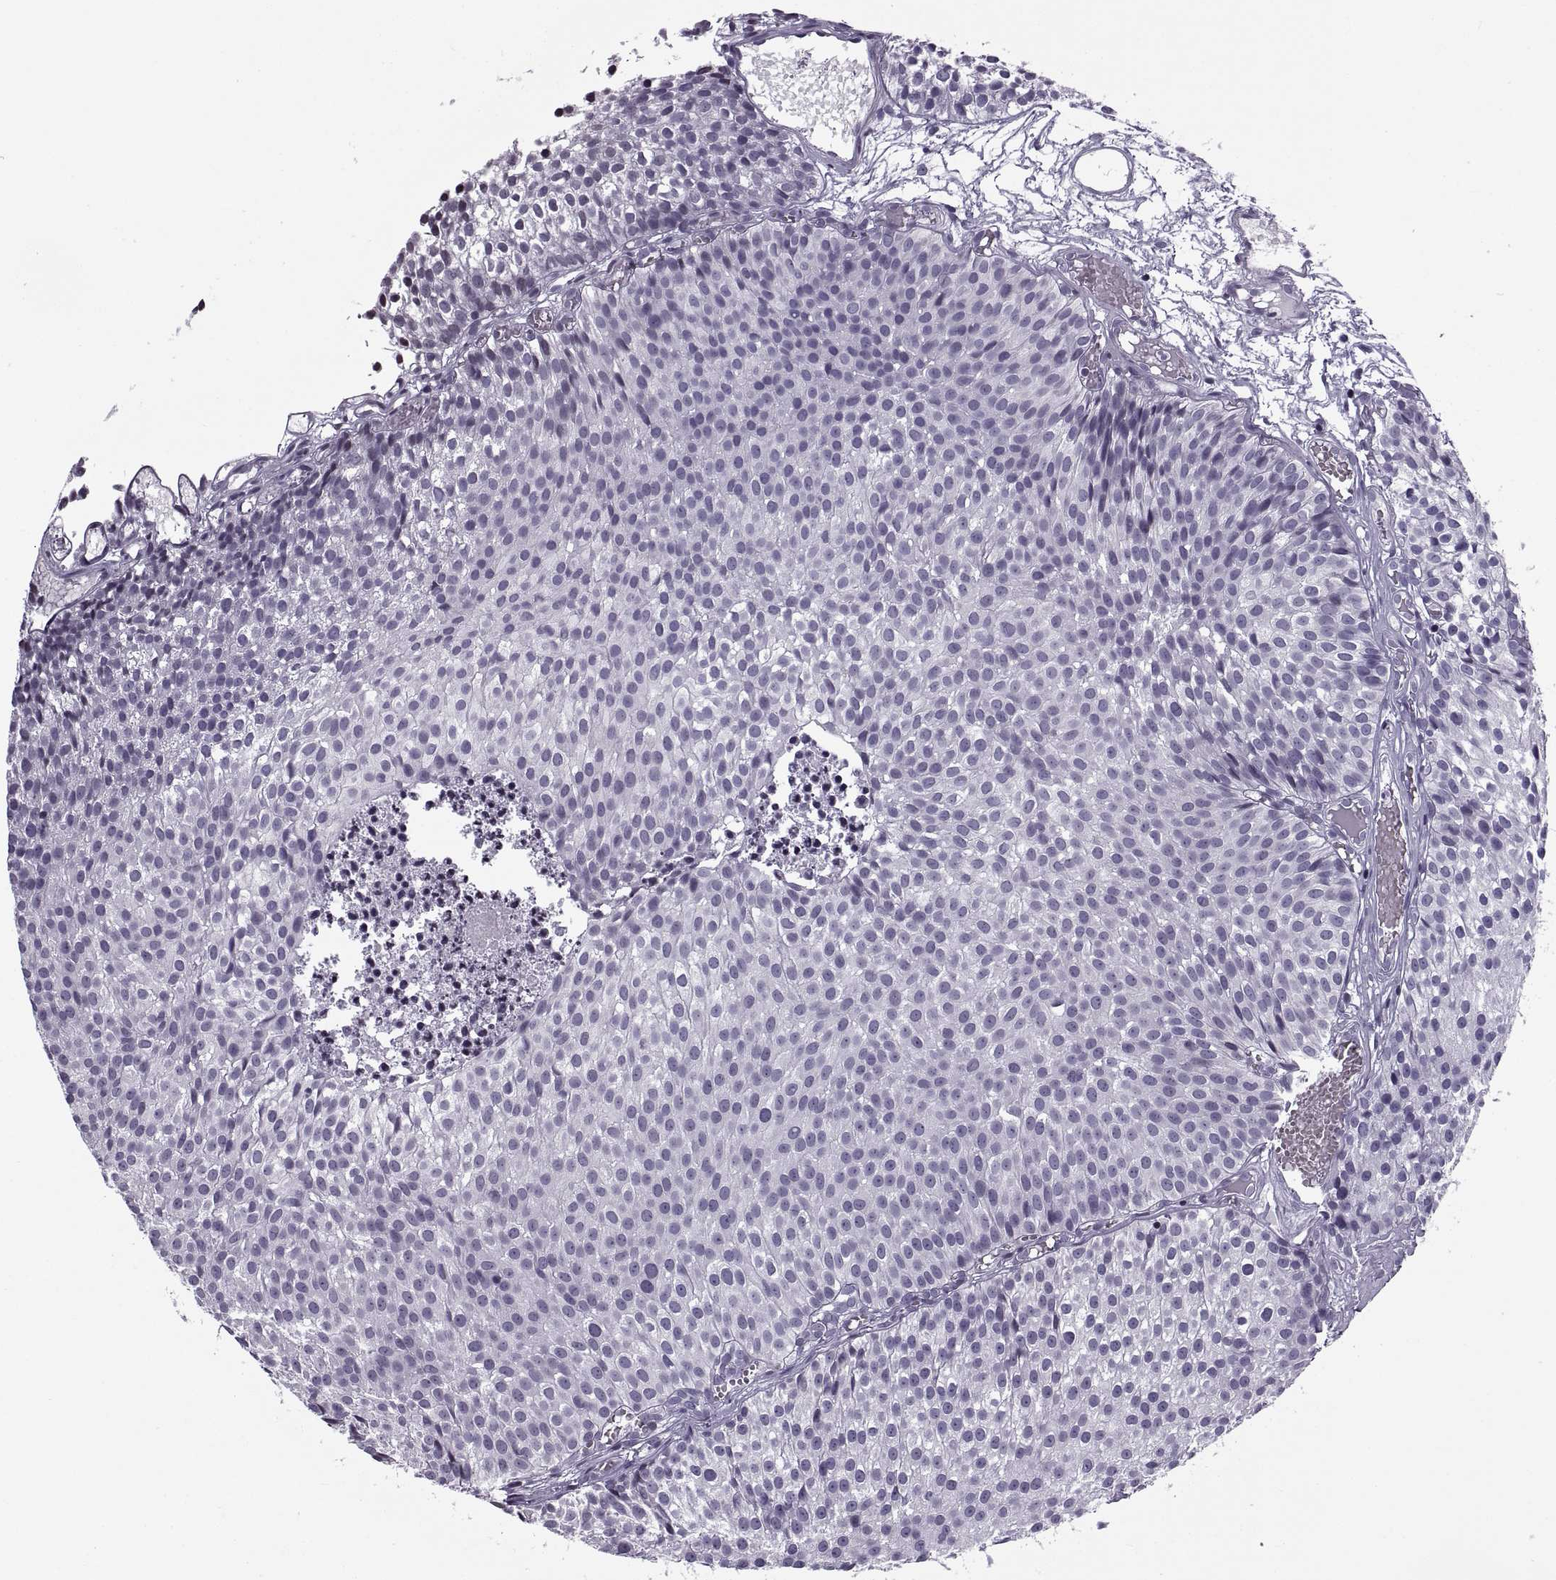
{"staining": {"intensity": "negative", "quantity": "none", "location": "none"}, "tissue": "urothelial cancer", "cell_type": "Tumor cells", "image_type": "cancer", "snomed": [{"axis": "morphology", "description": "Urothelial carcinoma, Low grade"}, {"axis": "topography", "description": "Urinary bladder"}], "caption": "Human urothelial carcinoma (low-grade) stained for a protein using immunohistochemistry (IHC) demonstrates no positivity in tumor cells.", "gene": "H1-8", "patient": {"sex": "male", "age": 63}}